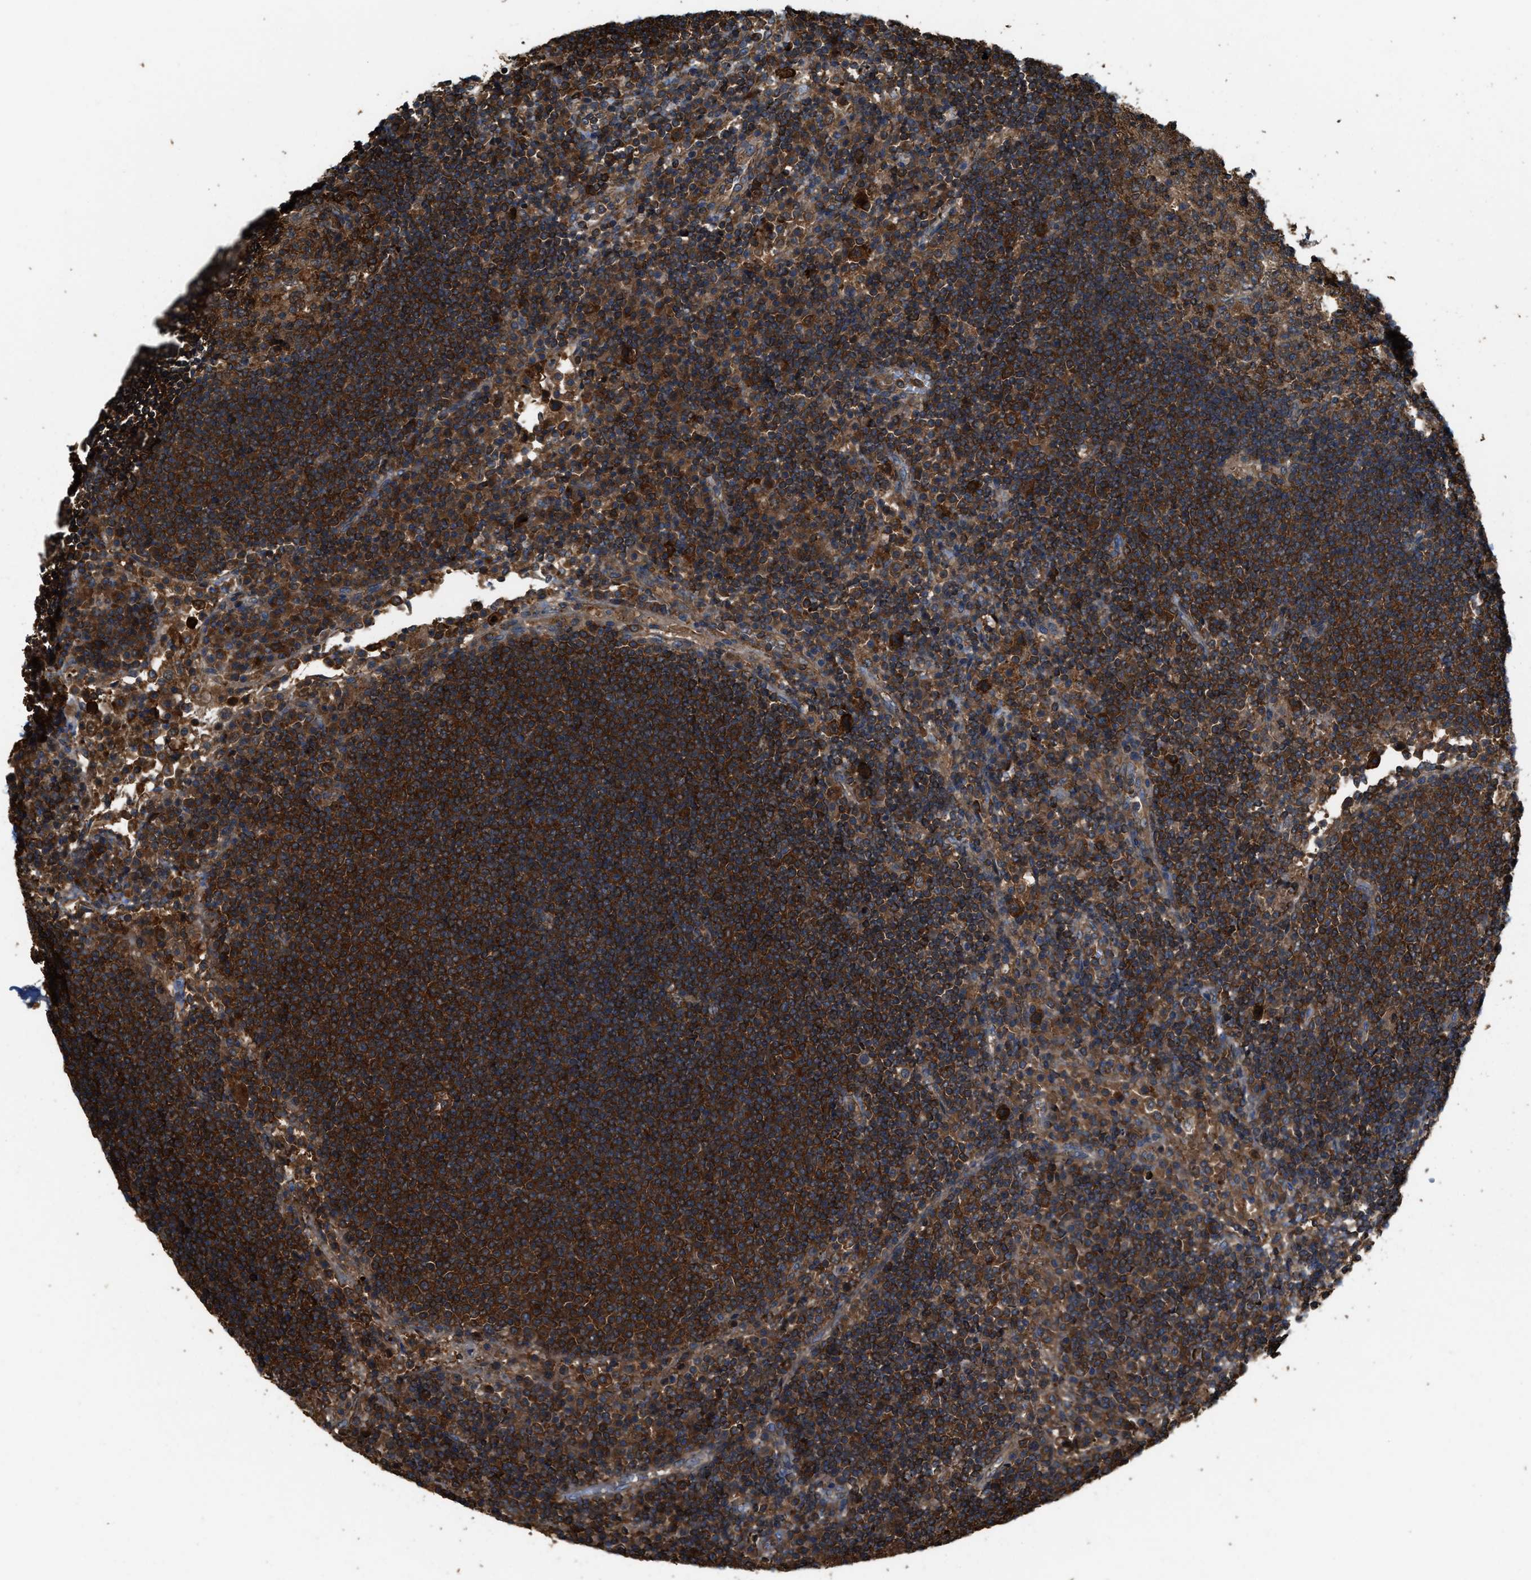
{"staining": {"intensity": "strong", "quantity": ">75%", "location": "cytoplasmic/membranous"}, "tissue": "lymph node", "cell_type": "Germinal center cells", "image_type": "normal", "snomed": [{"axis": "morphology", "description": "Normal tissue, NOS"}, {"axis": "topography", "description": "Lymph node"}], "caption": "A brown stain shows strong cytoplasmic/membranous expression of a protein in germinal center cells of normal human lymph node.", "gene": "ATIC", "patient": {"sex": "female", "age": 53}}